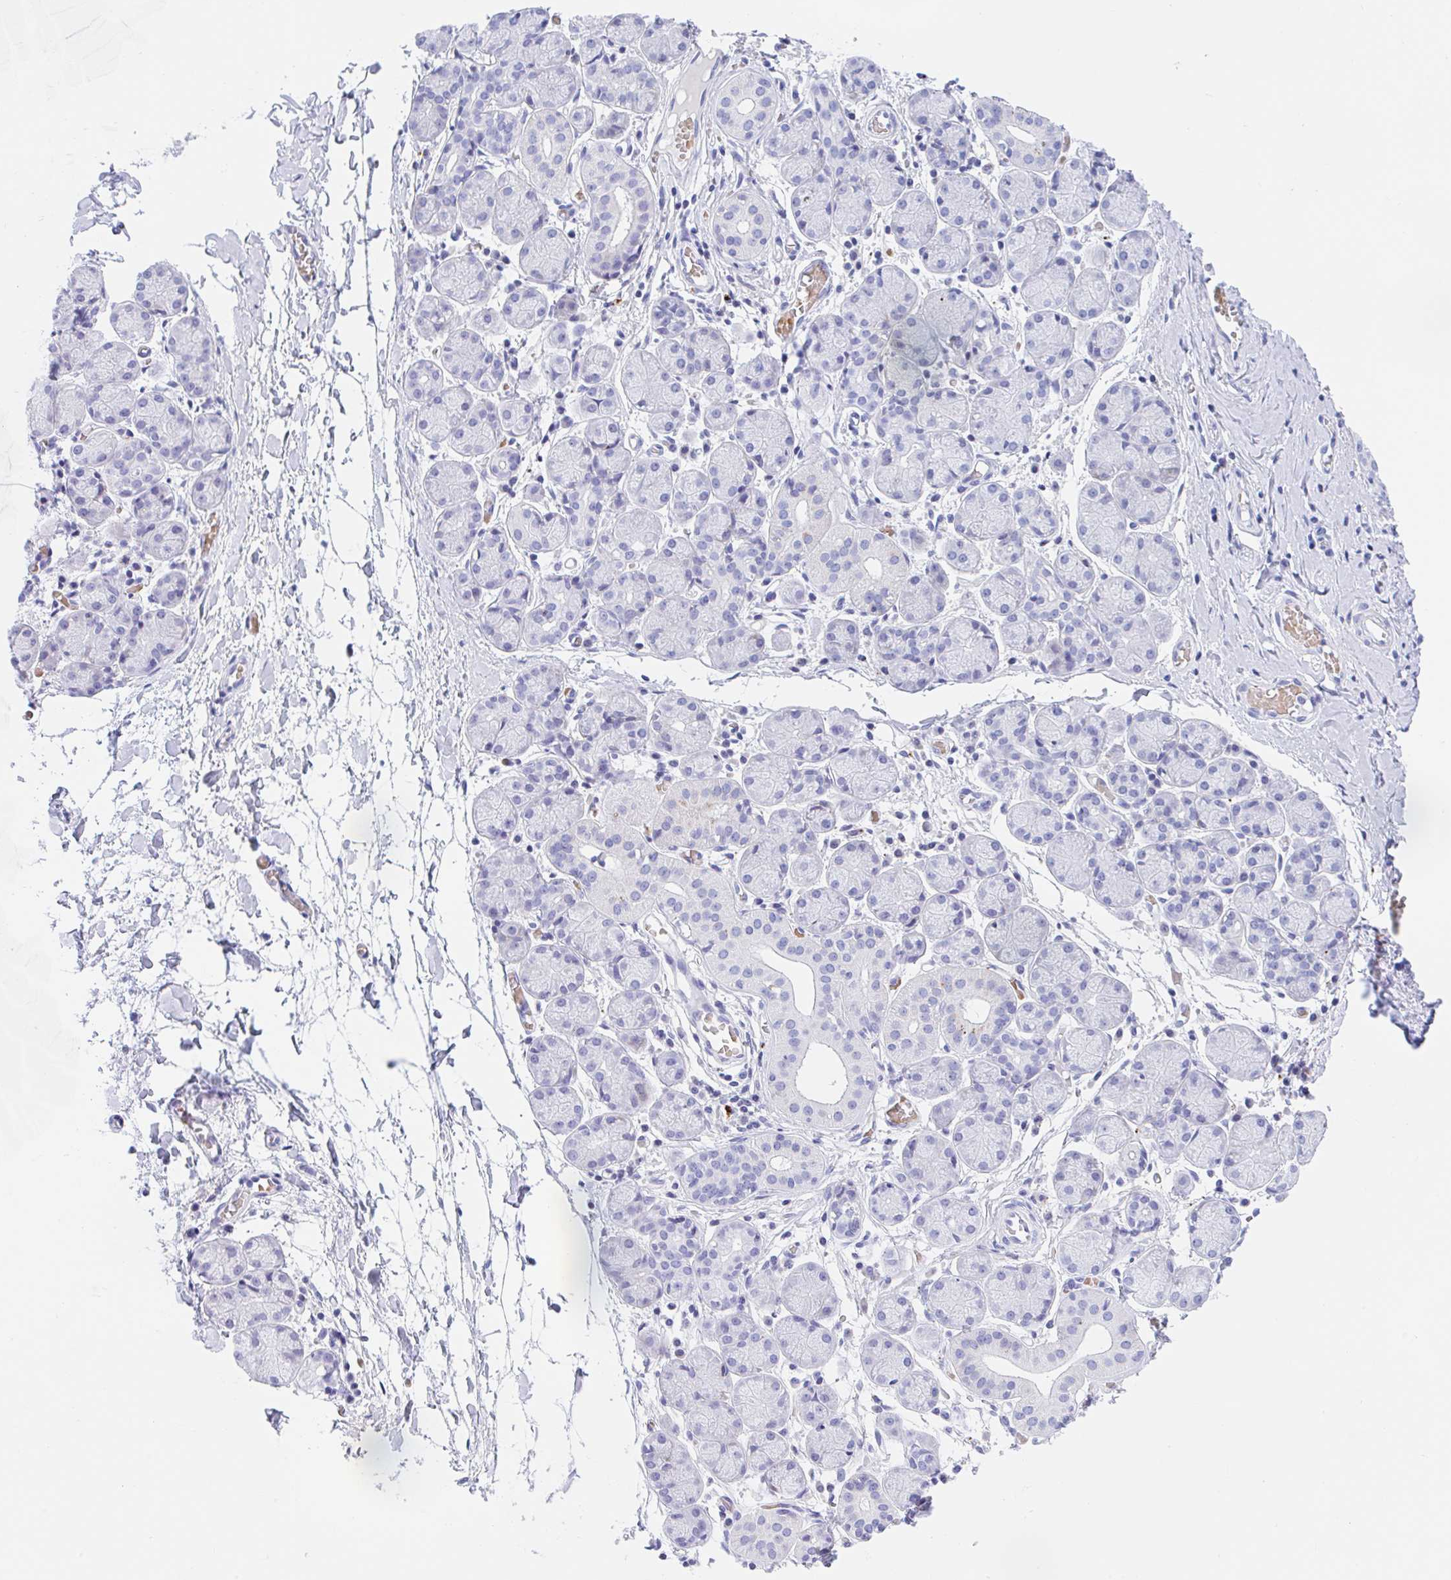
{"staining": {"intensity": "negative", "quantity": "none", "location": "none"}, "tissue": "salivary gland", "cell_type": "Glandular cells", "image_type": "normal", "snomed": [{"axis": "morphology", "description": "Normal tissue, NOS"}, {"axis": "topography", "description": "Salivary gland"}], "caption": "The immunohistochemistry (IHC) histopathology image has no significant expression in glandular cells of salivary gland. Nuclei are stained in blue.", "gene": "ANKRD9", "patient": {"sex": "female", "age": 24}}